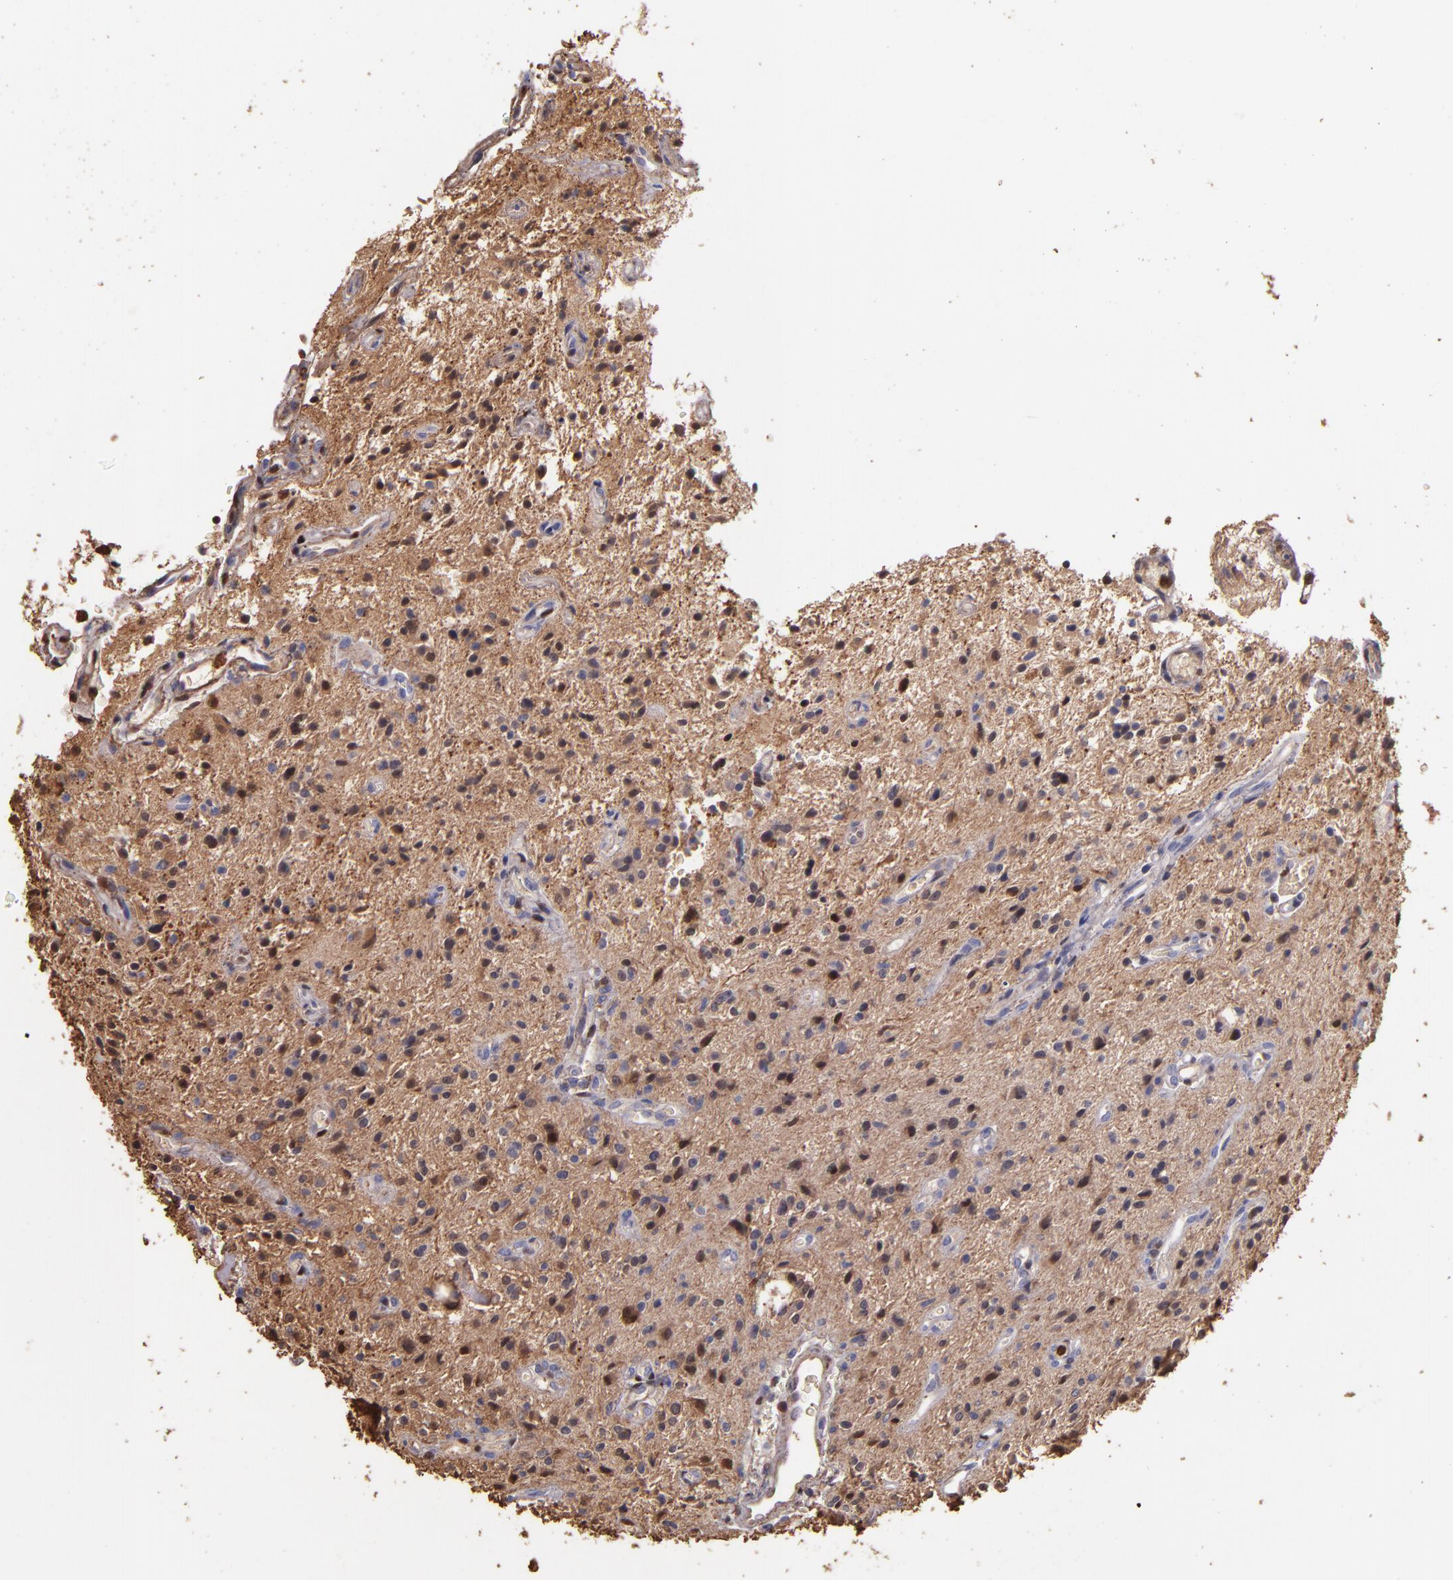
{"staining": {"intensity": "moderate", "quantity": "25%-75%", "location": "cytoplasmic/membranous,nuclear"}, "tissue": "glioma", "cell_type": "Tumor cells", "image_type": "cancer", "snomed": [{"axis": "morphology", "description": "Glioma, malignant, NOS"}, {"axis": "topography", "description": "Cerebellum"}], "caption": "A histopathology image of human glioma (malignant) stained for a protein displays moderate cytoplasmic/membranous and nuclear brown staining in tumor cells. The staining is performed using DAB brown chromogen to label protein expression. The nuclei are counter-stained blue using hematoxylin.", "gene": "S100A6", "patient": {"sex": "female", "age": 10}}